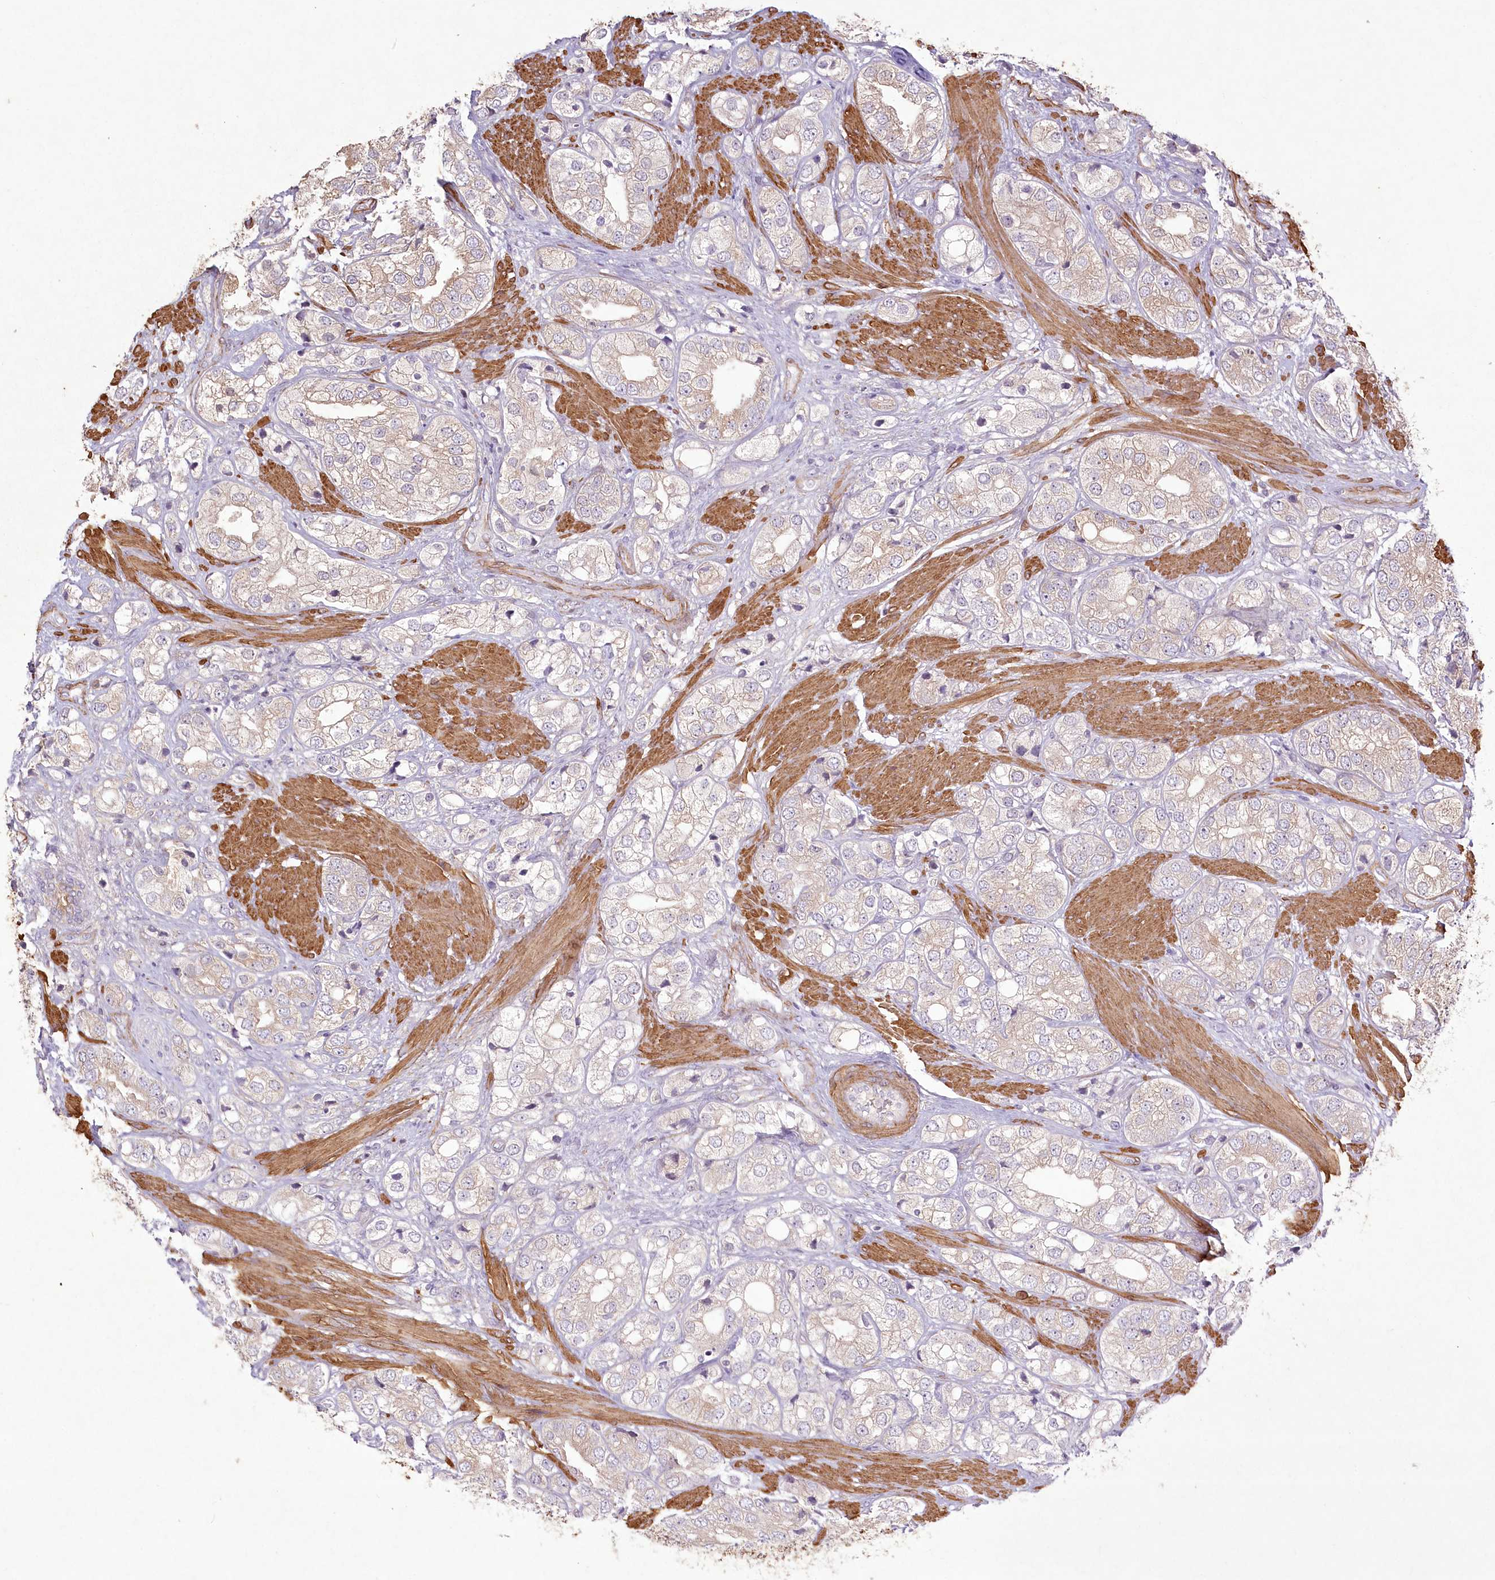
{"staining": {"intensity": "negative", "quantity": "none", "location": "none"}, "tissue": "prostate cancer", "cell_type": "Tumor cells", "image_type": "cancer", "snomed": [{"axis": "morphology", "description": "Adenocarcinoma, High grade"}, {"axis": "topography", "description": "Prostate"}], "caption": "Prostate cancer was stained to show a protein in brown. There is no significant positivity in tumor cells.", "gene": "INPP4B", "patient": {"sex": "male", "age": 50}}